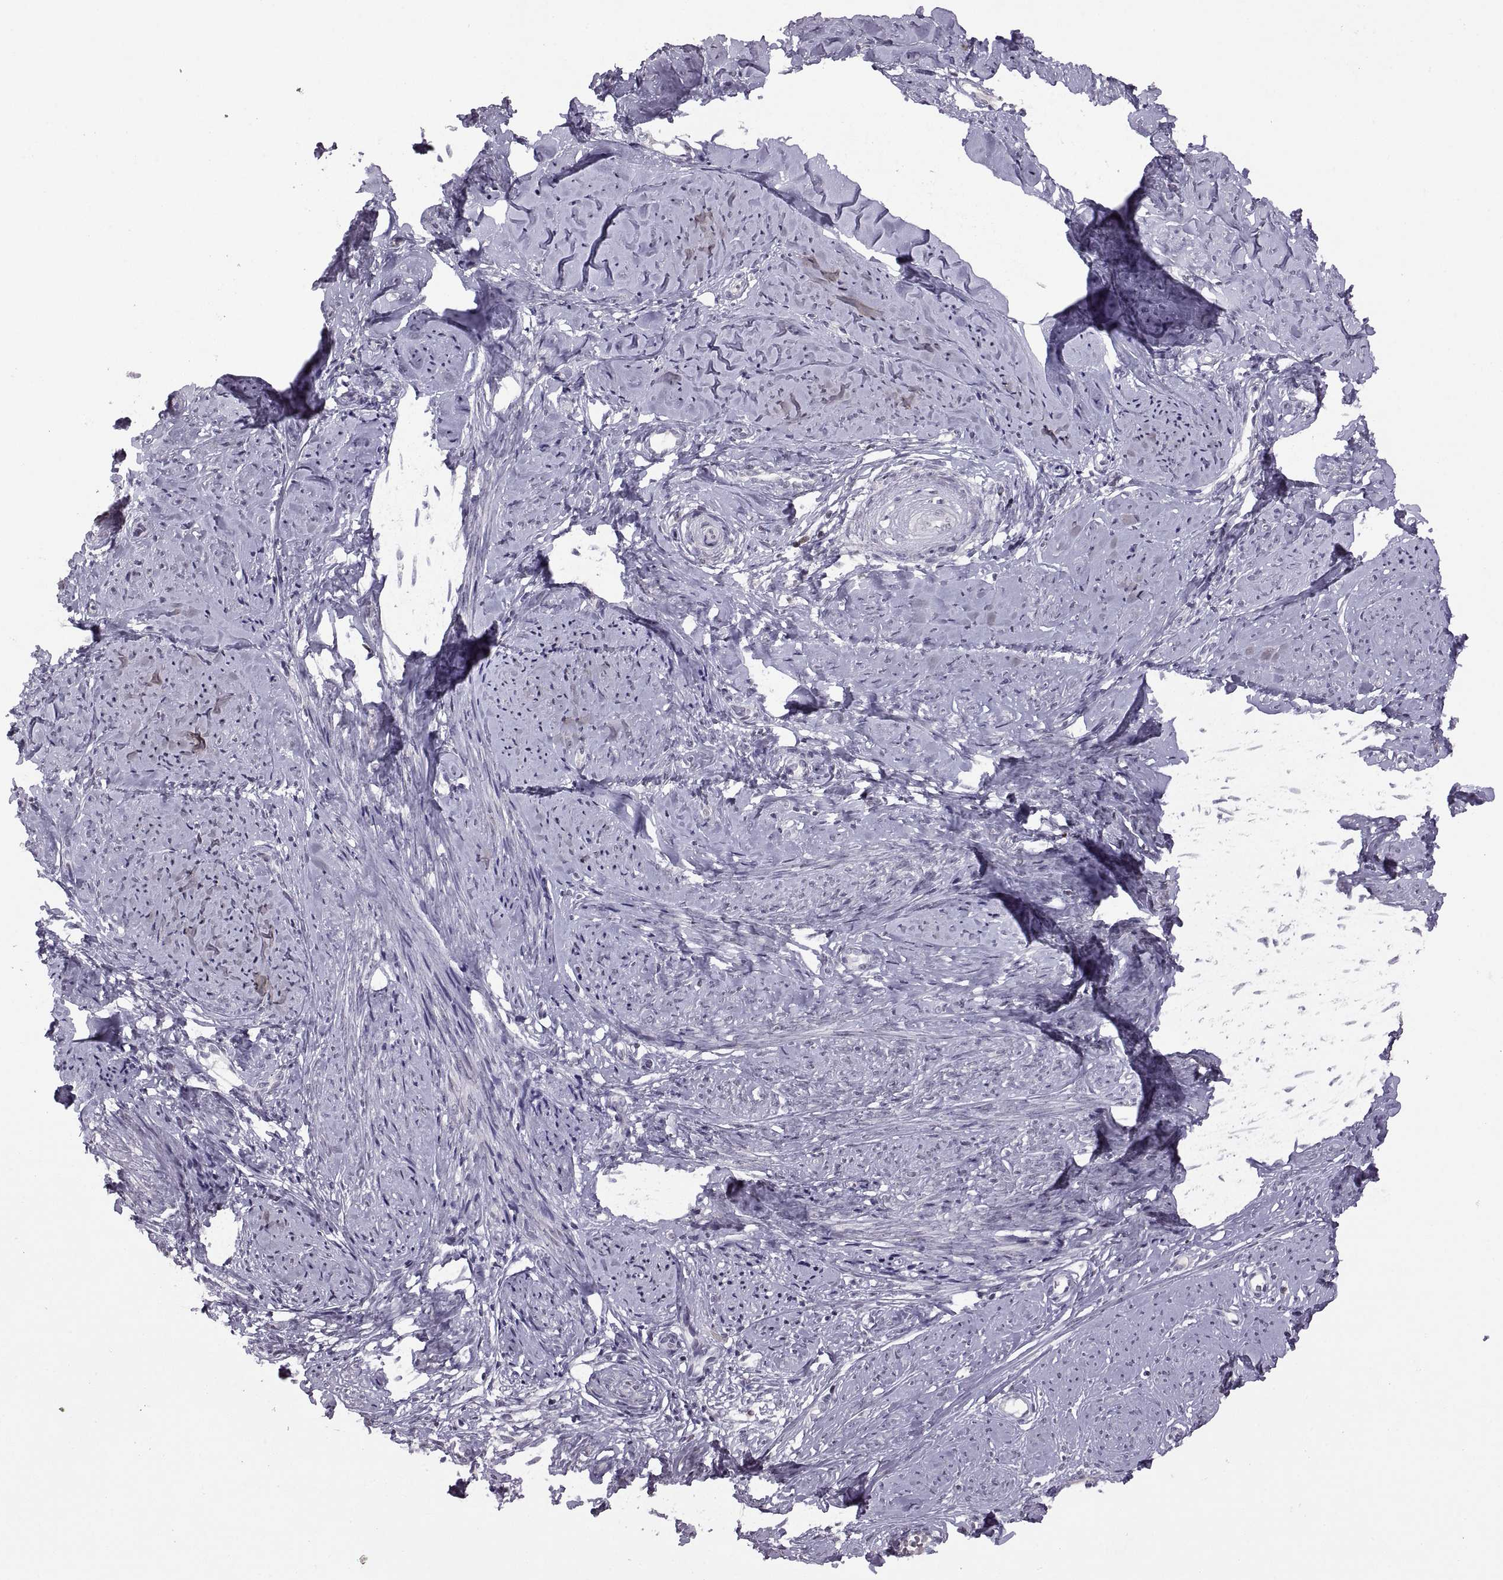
{"staining": {"intensity": "negative", "quantity": "none", "location": "none"}, "tissue": "smooth muscle", "cell_type": "Smooth muscle cells", "image_type": "normal", "snomed": [{"axis": "morphology", "description": "Normal tissue, NOS"}, {"axis": "topography", "description": "Smooth muscle"}], "caption": "Protein analysis of normal smooth muscle displays no significant positivity in smooth muscle cells. The staining is performed using DAB brown chromogen with nuclei counter-stained in using hematoxylin.", "gene": "NEK2", "patient": {"sex": "female", "age": 48}}